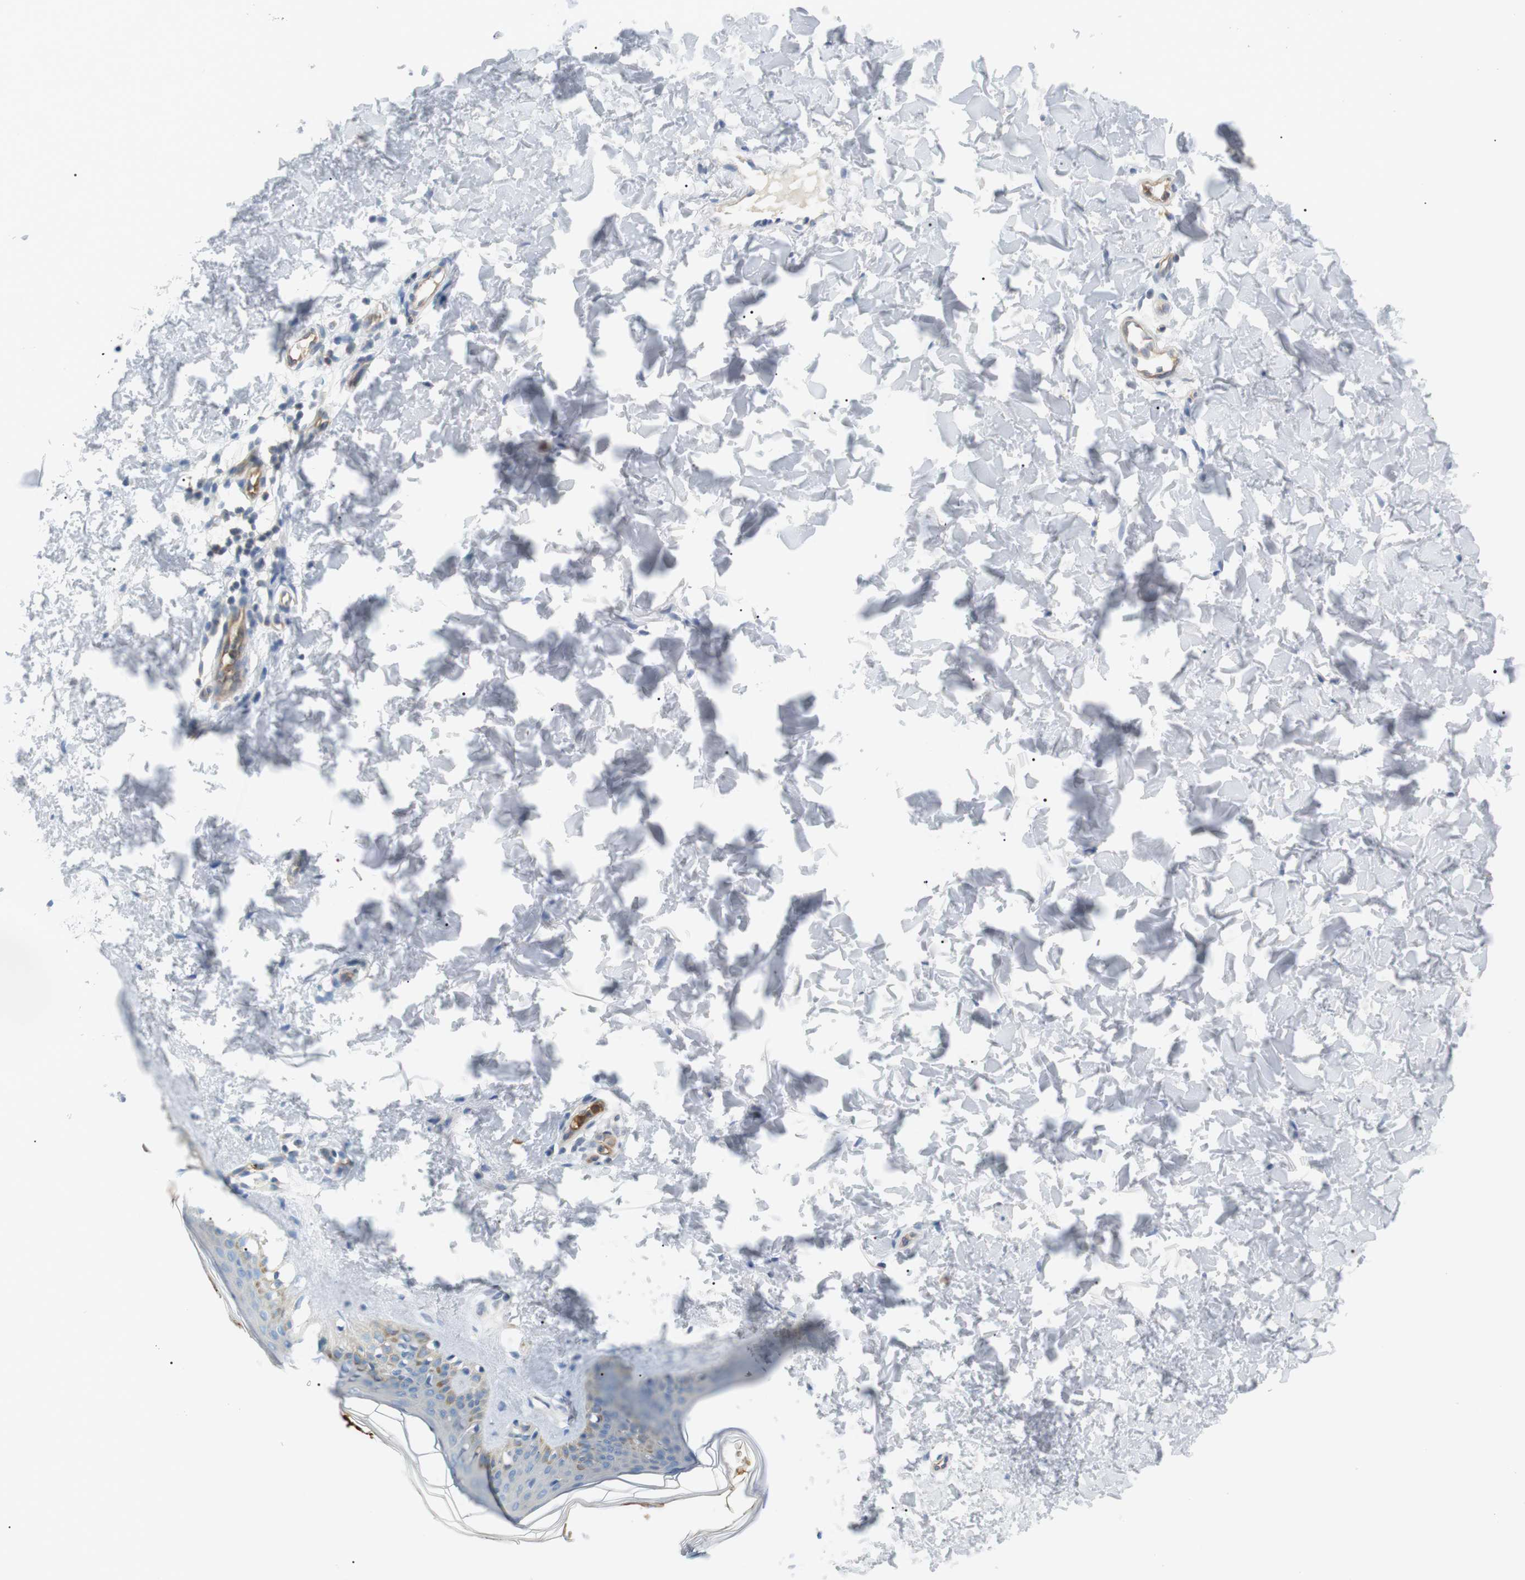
{"staining": {"intensity": "negative", "quantity": "none", "location": "none"}, "tissue": "skin", "cell_type": "Fibroblasts", "image_type": "normal", "snomed": [{"axis": "morphology", "description": "Normal tissue, NOS"}, {"axis": "topography", "description": "Skin"}], "caption": "The immunohistochemistry photomicrograph has no significant positivity in fibroblasts of skin. (DAB immunohistochemistry (IHC) visualized using brightfield microscopy, high magnification).", "gene": "ADCY10", "patient": {"sex": "female", "age": 41}}